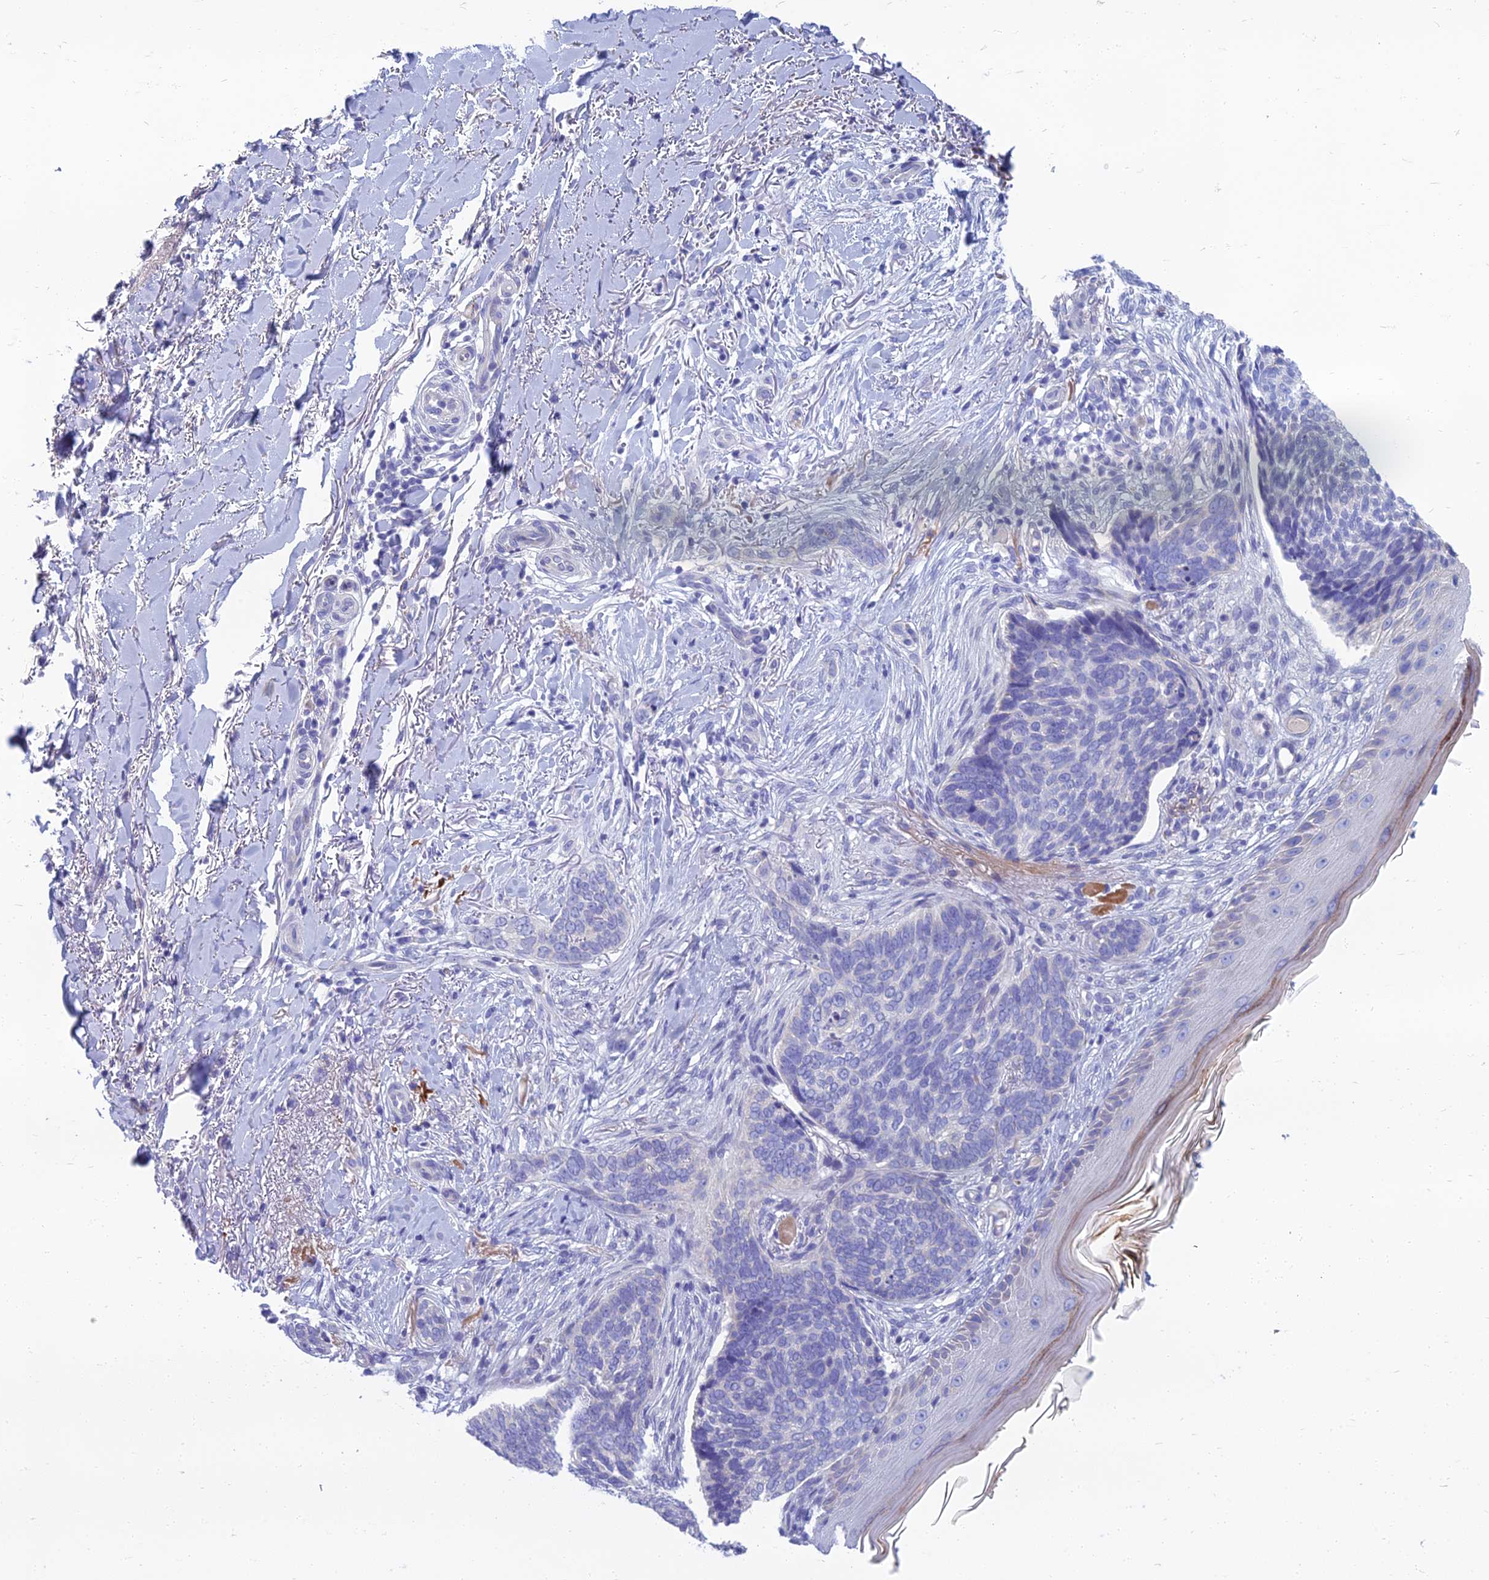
{"staining": {"intensity": "negative", "quantity": "none", "location": "none"}, "tissue": "skin cancer", "cell_type": "Tumor cells", "image_type": "cancer", "snomed": [{"axis": "morphology", "description": "Normal tissue, NOS"}, {"axis": "morphology", "description": "Basal cell carcinoma"}, {"axis": "topography", "description": "Skin"}], "caption": "High power microscopy histopathology image of an immunohistochemistry image of skin cancer (basal cell carcinoma), revealing no significant expression in tumor cells.", "gene": "SPTLC3", "patient": {"sex": "female", "age": 67}}